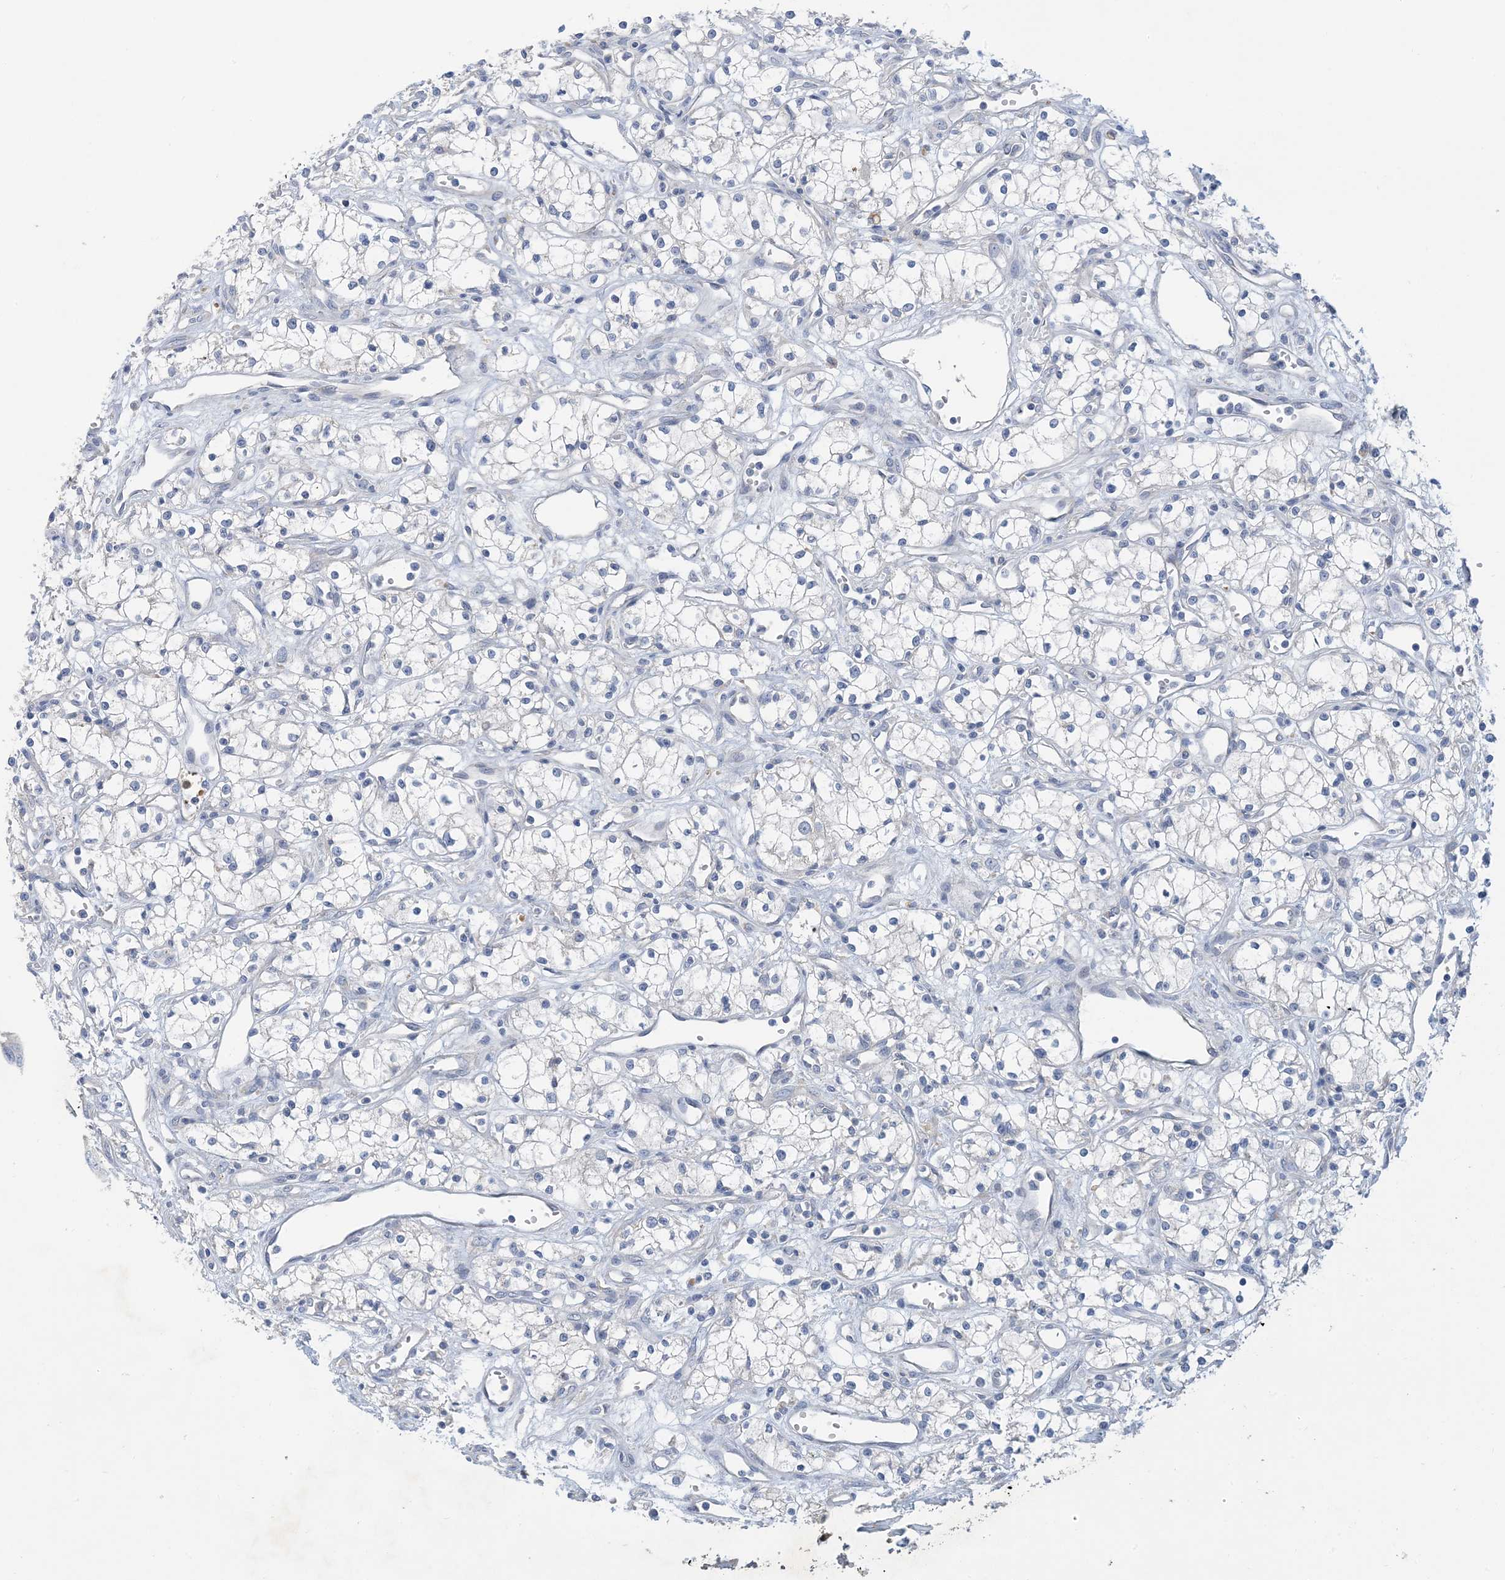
{"staining": {"intensity": "negative", "quantity": "none", "location": "none"}, "tissue": "renal cancer", "cell_type": "Tumor cells", "image_type": "cancer", "snomed": [{"axis": "morphology", "description": "Adenocarcinoma, NOS"}, {"axis": "topography", "description": "Kidney"}], "caption": "Immunohistochemistry (IHC) of human adenocarcinoma (renal) shows no staining in tumor cells.", "gene": "ZCCHC18", "patient": {"sex": "male", "age": 59}}